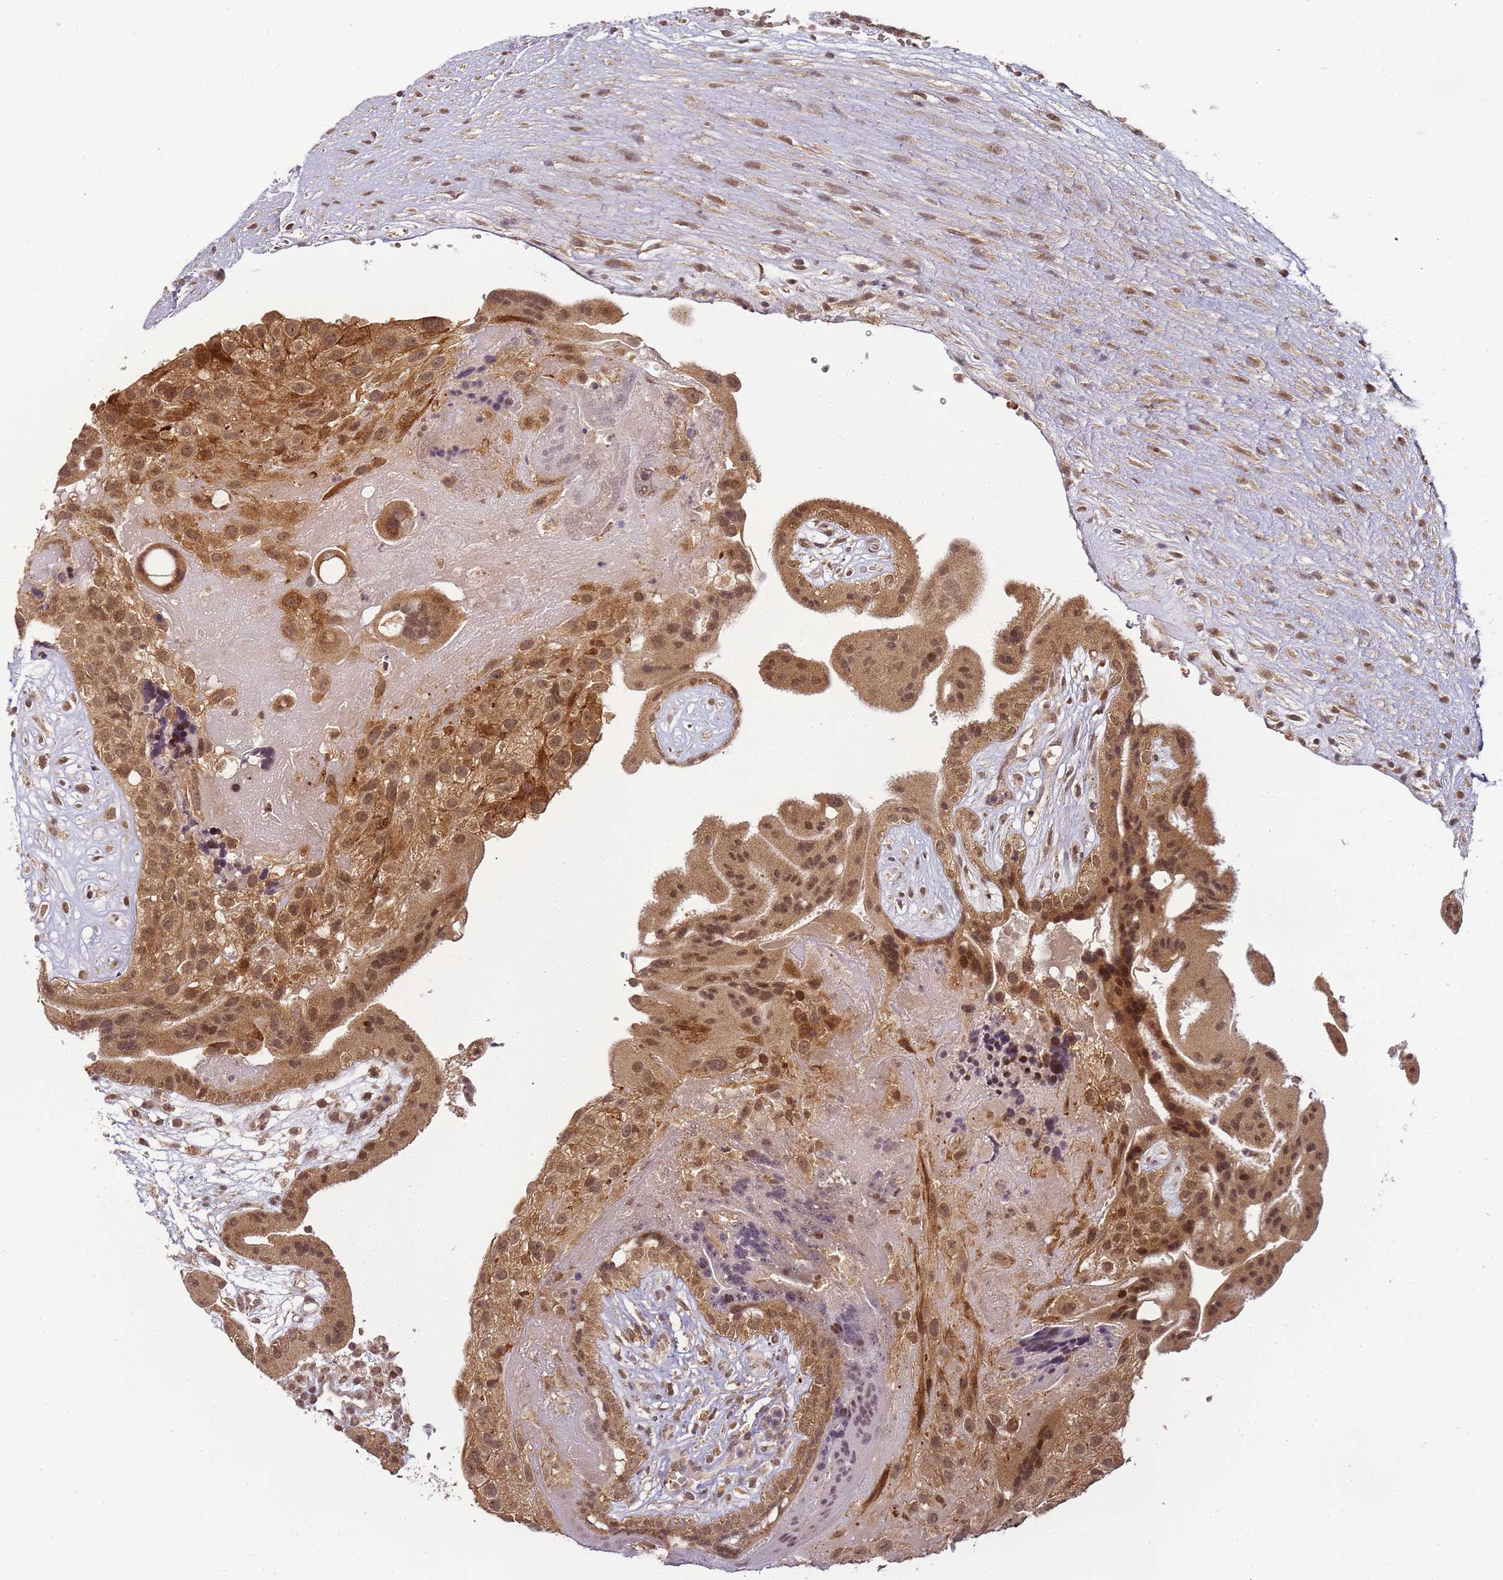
{"staining": {"intensity": "moderate", "quantity": ">75%", "location": "cytoplasmic/membranous,nuclear"}, "tissue": "placenta", "cell_type": "Decidual cells", "image_type": "normal", "snomed": [{"axis": "morphology", "description": "Normal tissue, NOS"}, {"axis": "topography", "description": "Placenta"}], "caption": "Immunohistochemical staining of unremarkable placenta displays >75% levels of moderate cytoplasmic/membranous,nuclear protein expression in about >75% of decidual cells. (IHC, brightfield microscopy, high magnification).", "gene": "ZNF497", "patient": {"sex": "female", "age": 18}}